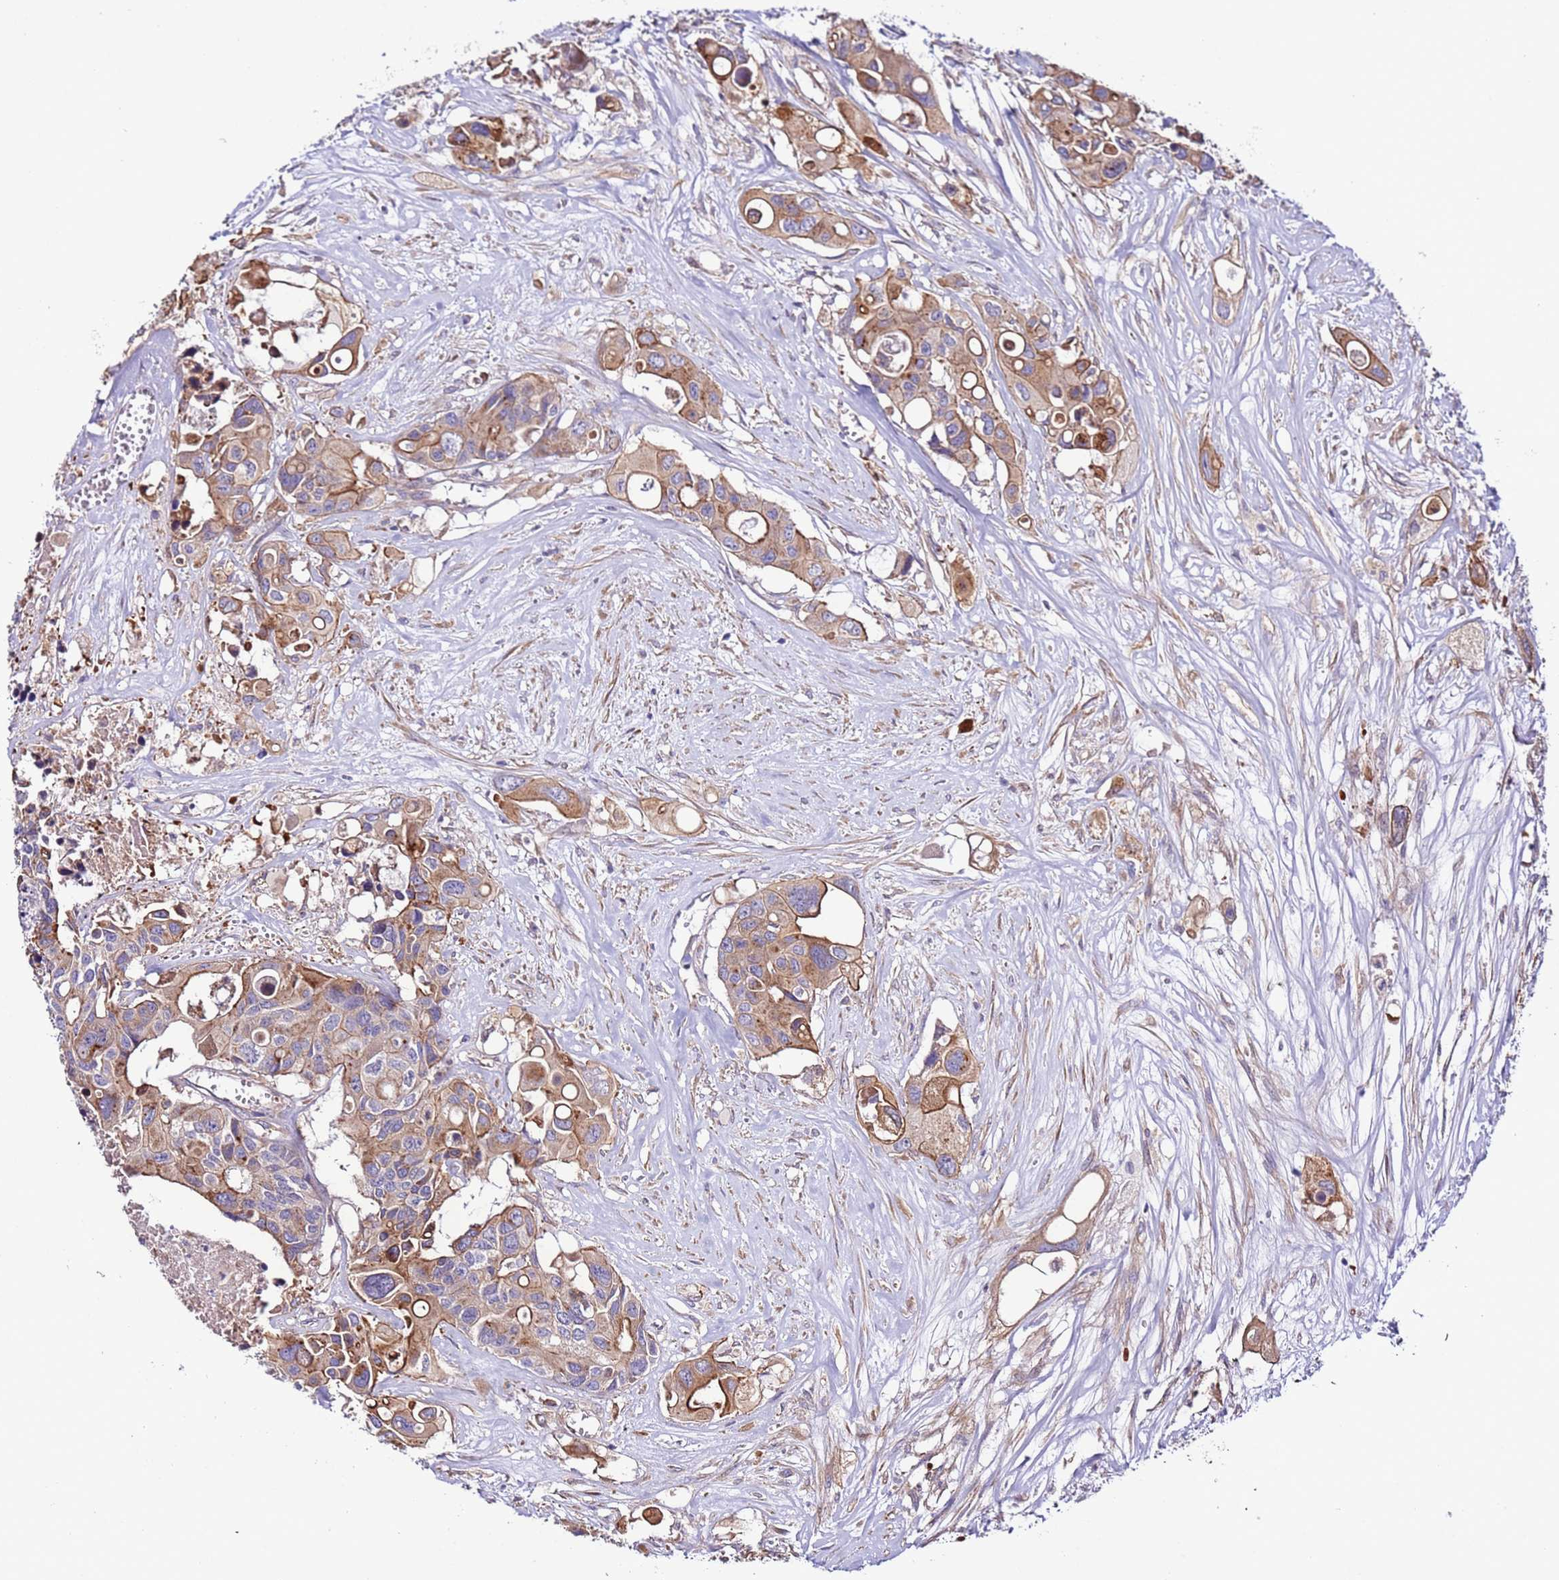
{"staining": {"intensity": "moderate", "quantity": ">75%", "location": "cytoplasmic/membranous"}, "tissue": "colorectal cancer", "cell_type": "Tumor cells", "image_type": "cancer", "snomed": [{"axis": "morphology", "description": "Adenocarcinoma, NOS"}, {"axis": "topography", "description": "Colon"}], "caption": "Tumor cells display moderate cytoplasmic/membranous positivity in approximately >75% of cells in colorectal adenocarcinoma.", "gene": "SPCS1", "patient": {"sex": "male", "age": 77}}